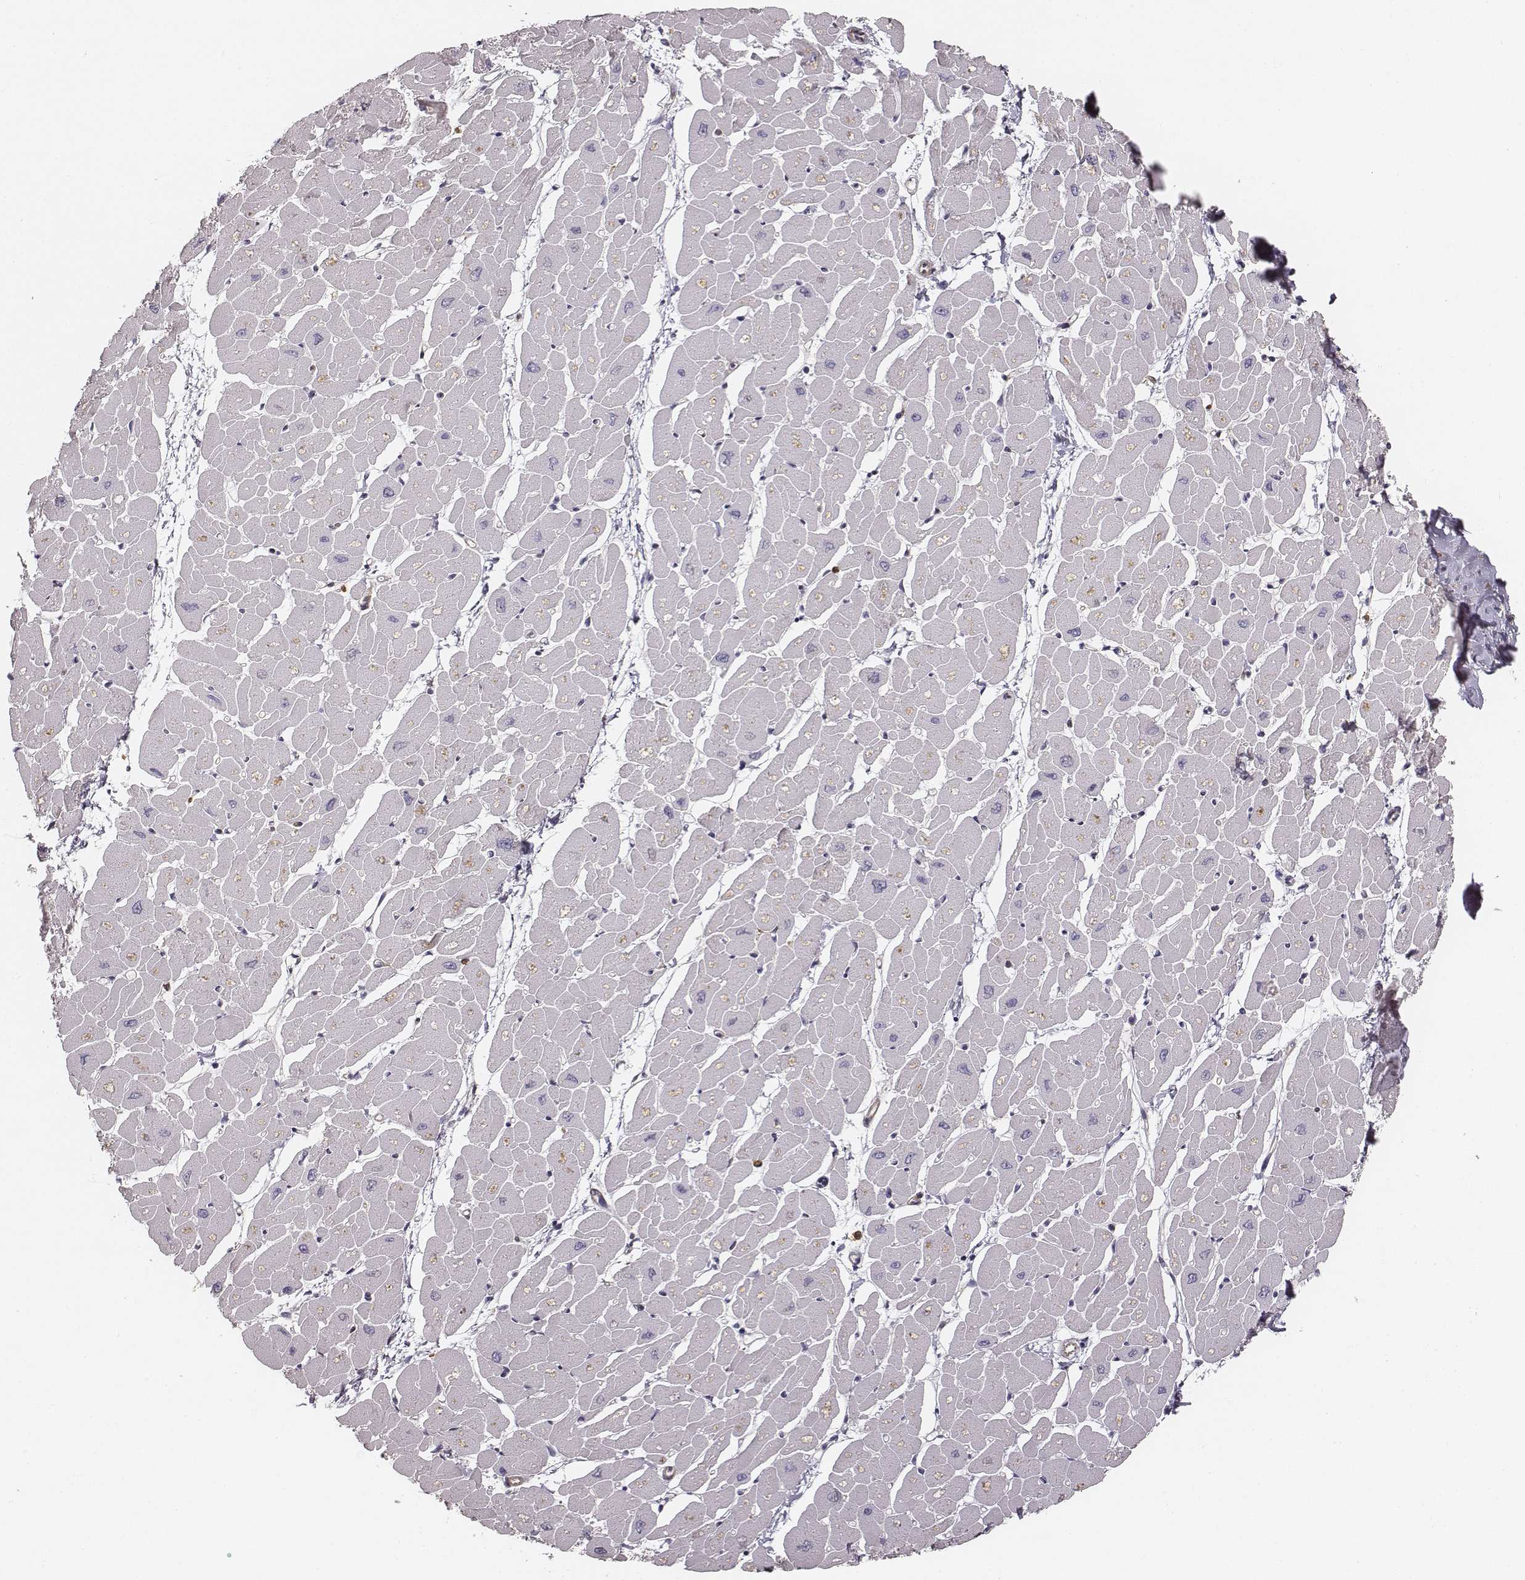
{"staining": {"intensity": "negative", "quantity": "none", "location": "none"}, "tissue": "heart muscle", "cell_type": "Cardiomyocytes", "image_type": "normal", "snomed": [{"axis": "morphology", "description": "Normal tissue, NOS"}, {"axis": "topography", "description": "Heart"}], "caption": "Immunohistochemistry photomicrograph of normal heart muscle: human heart muscle stained with DAB (3,3'-diaminobenzidine) shows no significant protein expression in cardiomyocytes. The staining is performed using DAB brown chromogen with nuclei counter-stained in using hematoxylin.", "gene": "ZYX", "patient": {"sex": "male", "age": 57}}